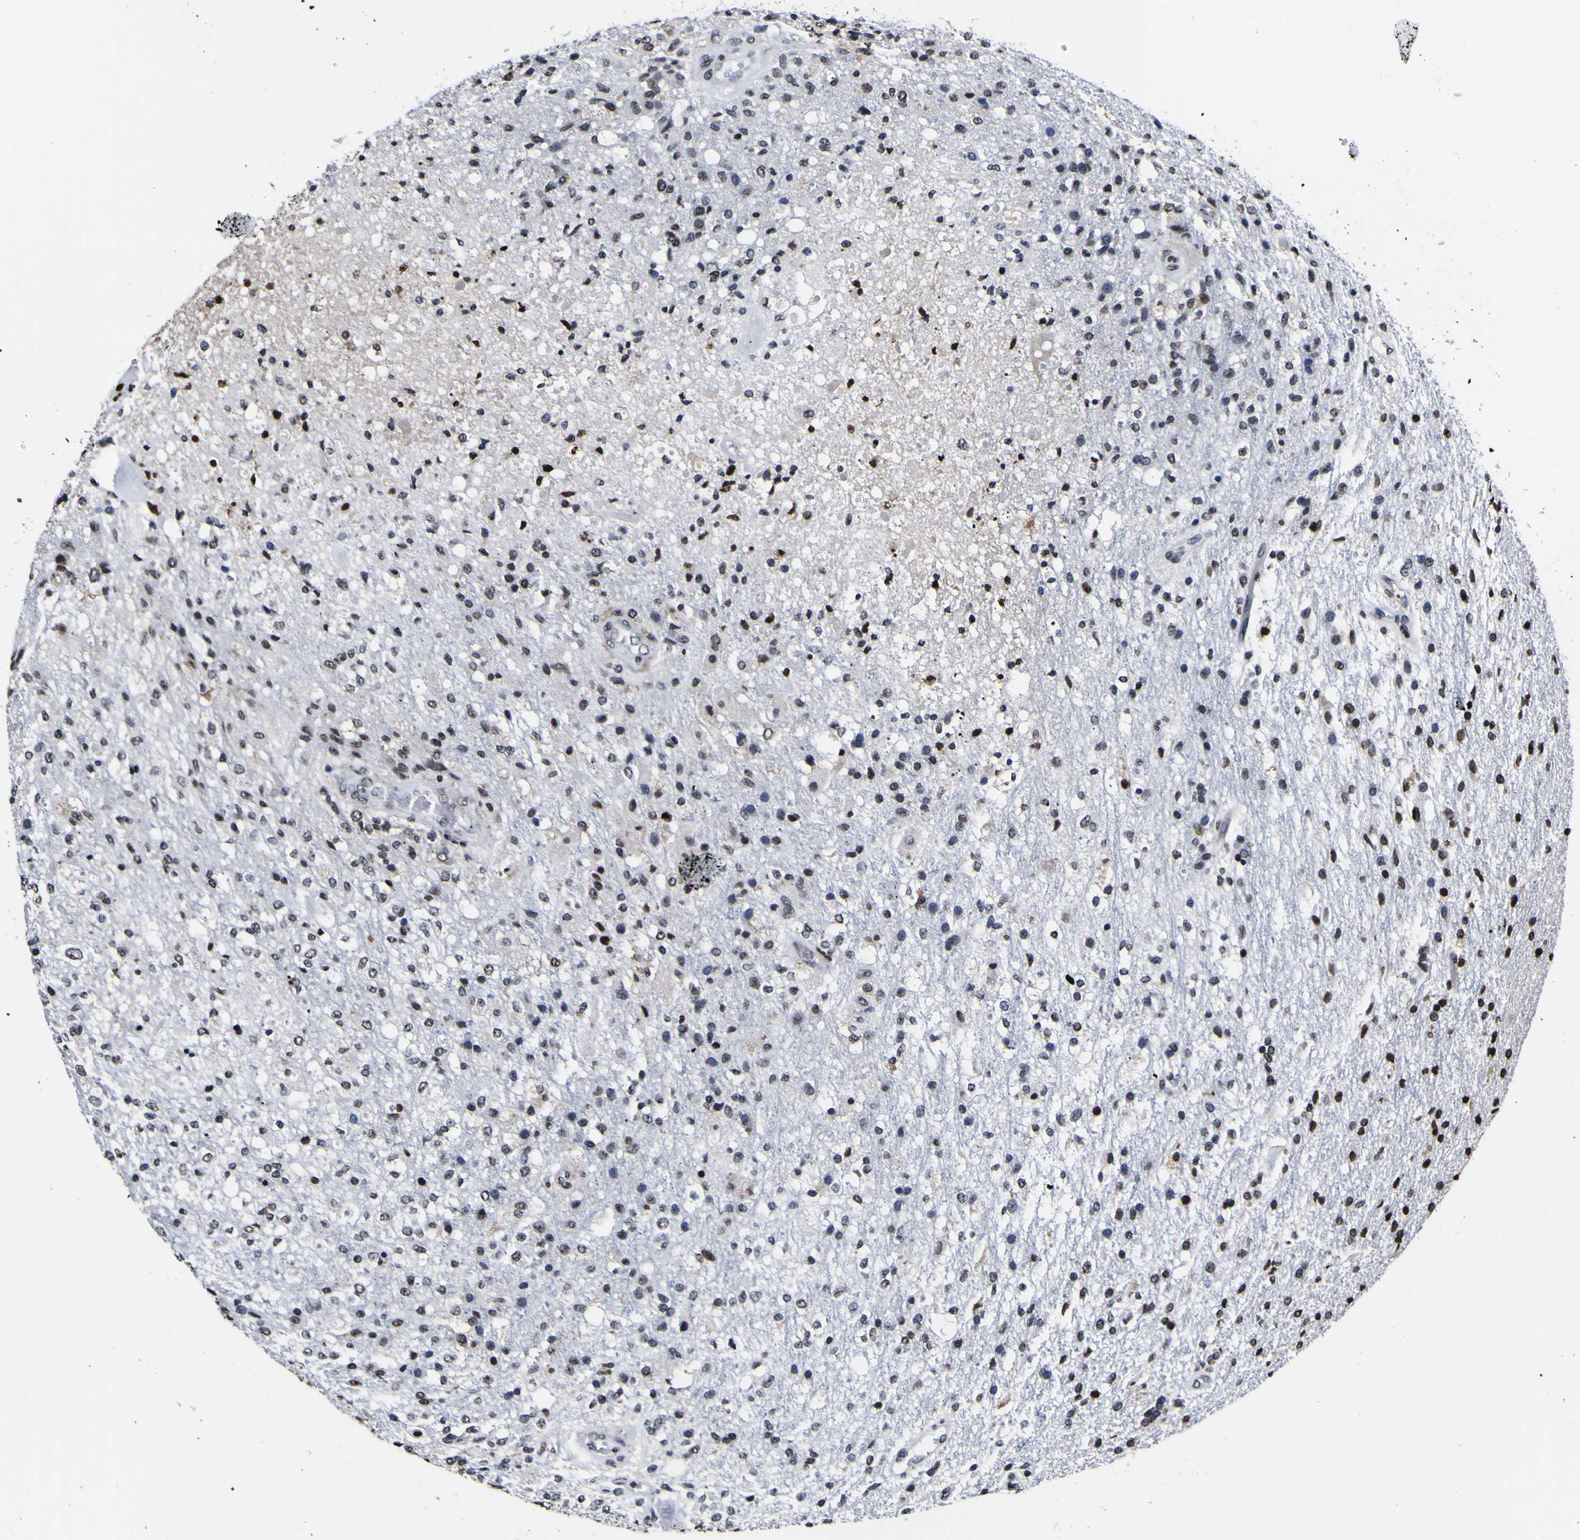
{"staining": {"intensity": "strong", "quantity": "<25%", "location": "nuclear"}, "tissue": "glioma", "cell_type": "Tumor cells", "image_type": "cancer", "snomed": [{"axis": "morphology", "description": "Normal tissue, NOS"}, {"axis": "morphology", "description": "Glioma, malignant, High grade"}, {"axis": "topography", "description": "Cerebral cortex"}], "caption": "A brown stain highlights strong nuclear positivity of a protein in human high-grade glioma (malignant) tumor cells.", "gene": "PIAS1", "patient": {"sex": "male", "age": 77}}